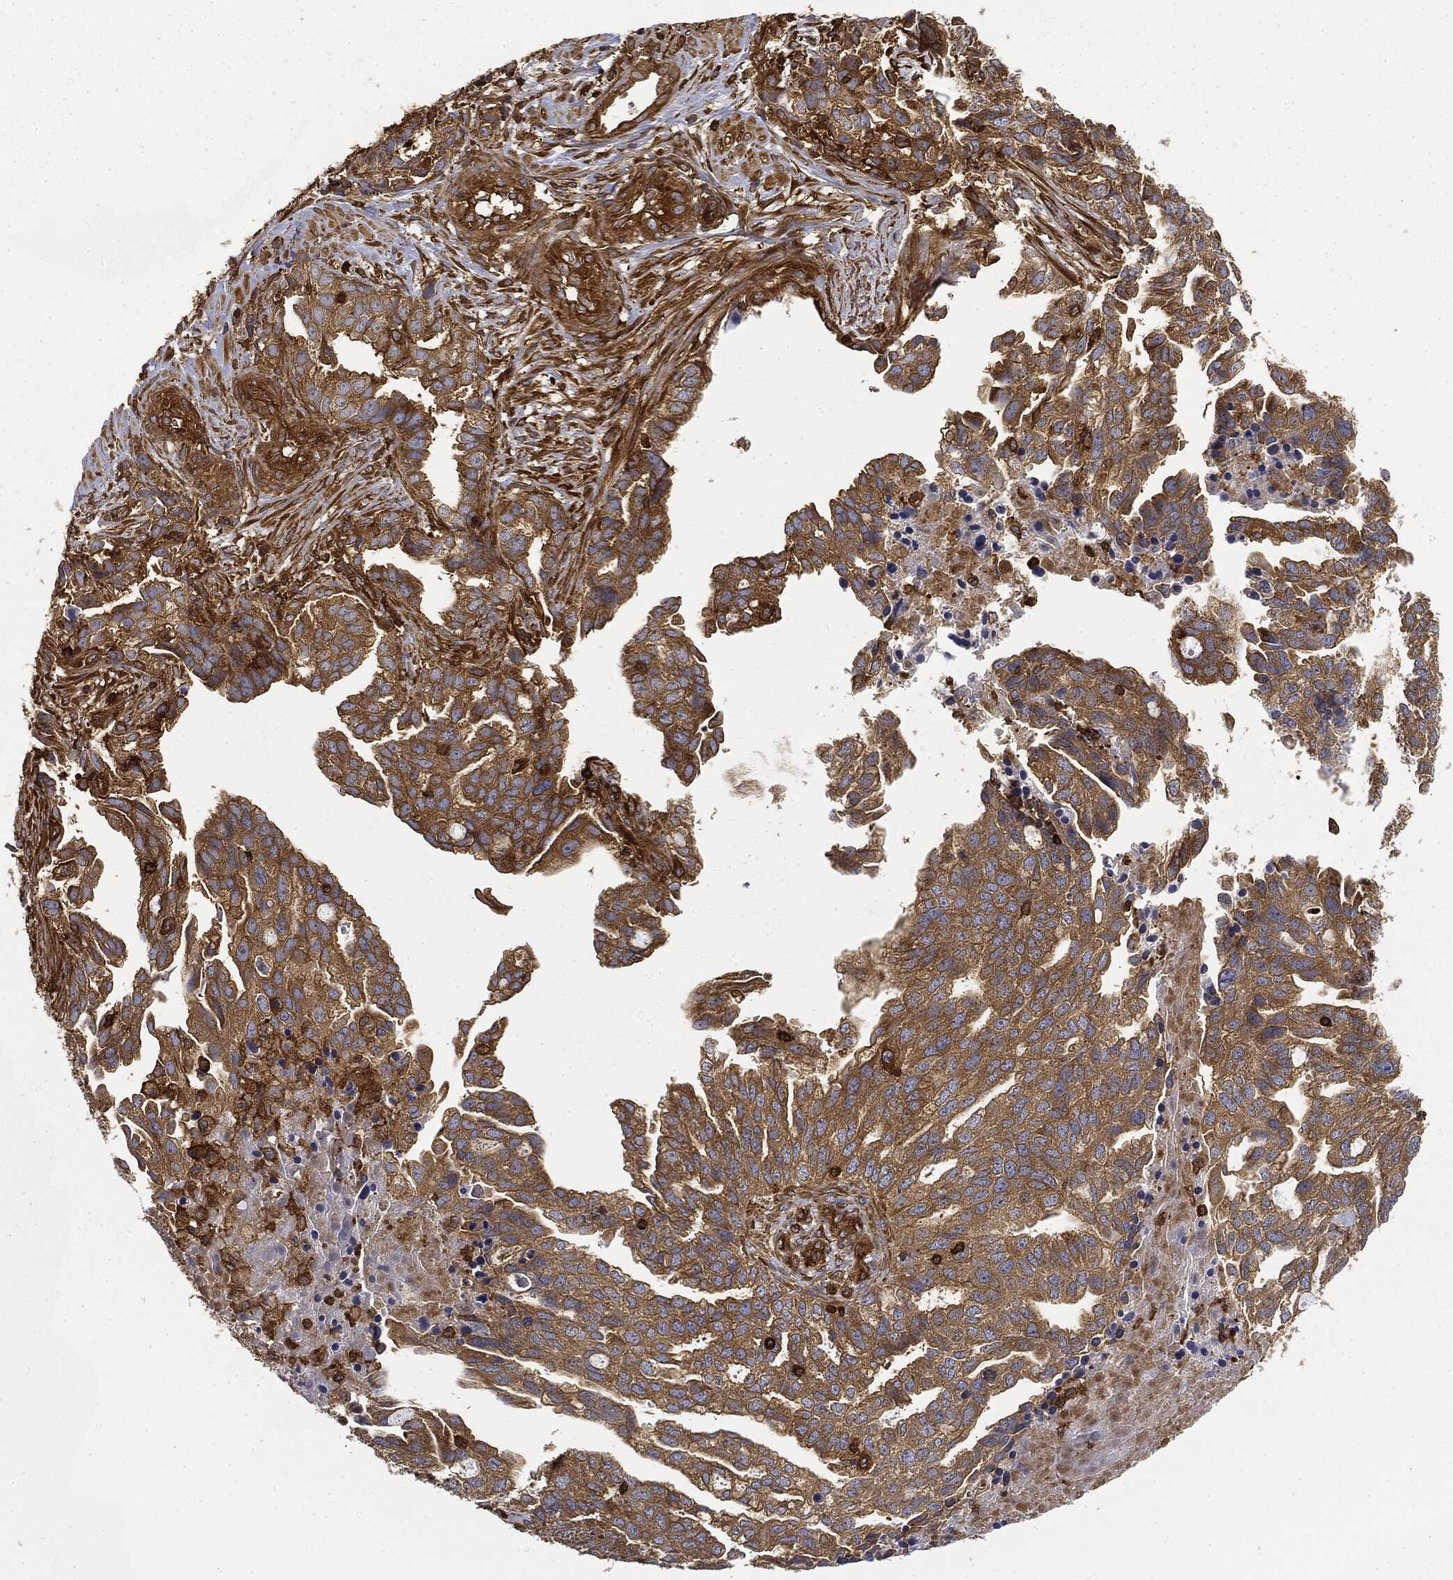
{"staining": {"intensity": "moderate", "quantity": ">75%", "location": "cytoplasmic/membranous"}, "tissue": "ovarian cancer", "cell_type": "Tumor cells", "image_type": "cancer", "snomed": [{"axis": "morphology", "description": "Cystadenocarcinoma, serous, NOS"}, {"axis": "topography", "description": "Ovary"}], "caption": "Moderate cytoplasmic/membranous protein expression is present in approximately >75% of tumor cells in serous cystadenocarcinoma (ovarian). The staining is performed using DAB (3,3'-diaminobenzidine) brown chromogen to label protein expression. The nuclei are counter-stained blue using hematoxylin.", "gene": "WDR1", "patient": {"sex": "female", "age": 51}}